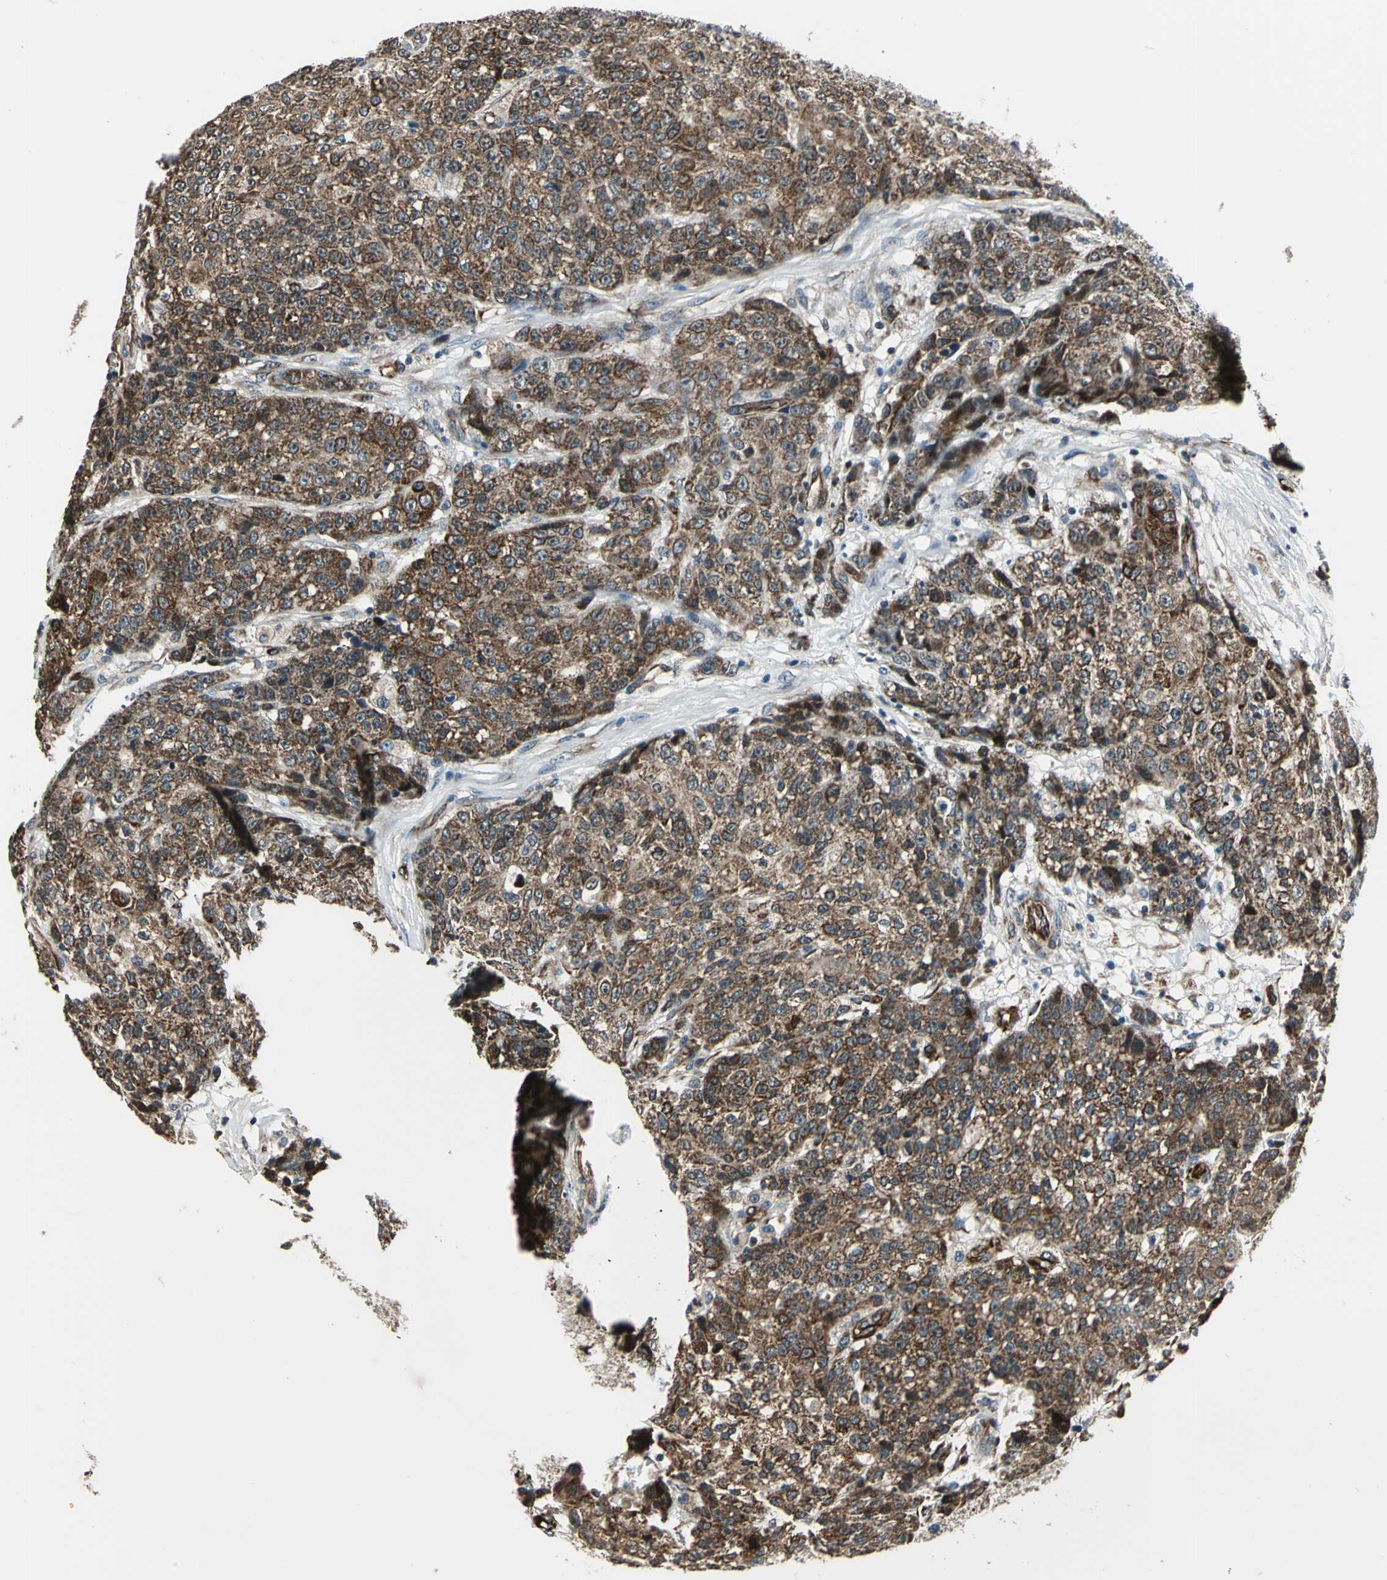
{"staining": {"intensity": "strong", "quantity": ">75%", "location": "cytoplasmic/membranous"}, "tissue": "ovarian cancer", "cell_type": "Tumor cells", "image_type": "cancer", "snomed": [{"axis": "morphology", "description": "Carcinoma, endometroid"}, {"axis": "topography", "description": "Ovary"}], "caption": "The micrograph exhibits immunohistochemical staining of endometroid carcinoma (ovarian). There is strong cytoplasmic/membranous staining is appreciated in approximately >75% of tumor cells. (DAB (3,3'-diaminobenzidine) IHC with brightfield microscopy, high magnification).", "gene": "EXD2", "patient": {"sex": "female", "age": 42}}